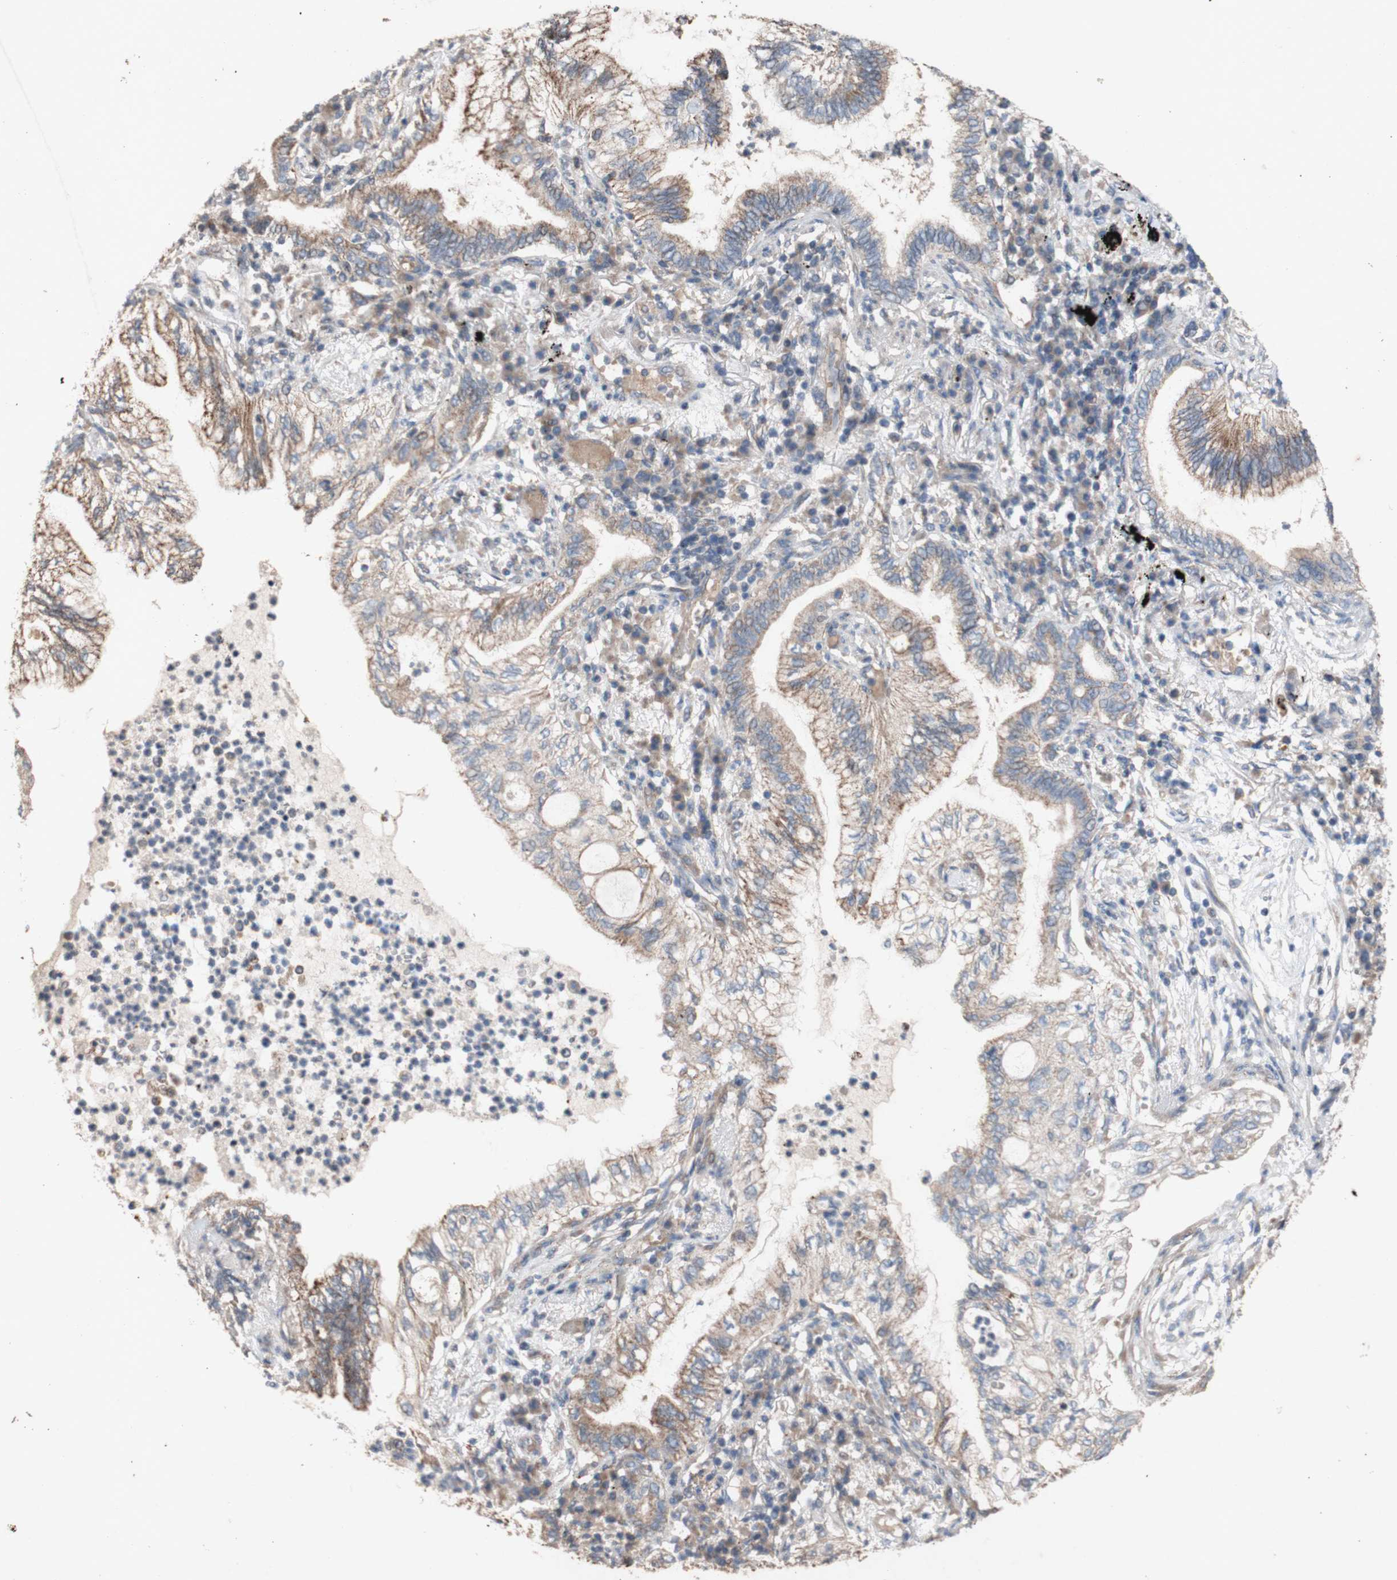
{"staining": {"intensity": "moderate", "quantity": ">75%", "location": "cytoplasmic/membranous"}, "tissue": "lung cancer", "cell_type": "Tumor cells", "image_type": "cancer", "snomed": [{"axis": "morphology", "description": "Normal tissue, NOS"}, {"axis": "morphology", "description": "Adenocarcinoma, NOS"}, {"axis": "topography", "description": "Bronchus"}, {"axis": "topography", "description": "Lung"}], "caption": "Immunohistochemical staining of human adenocarcinoma (lung) reveals medium levels of moderate cytoplasmic/membranous protein positivity in about >75% of tumor cells.", "gene": "TST", "patient": {"sex": "female", "age": 70}}